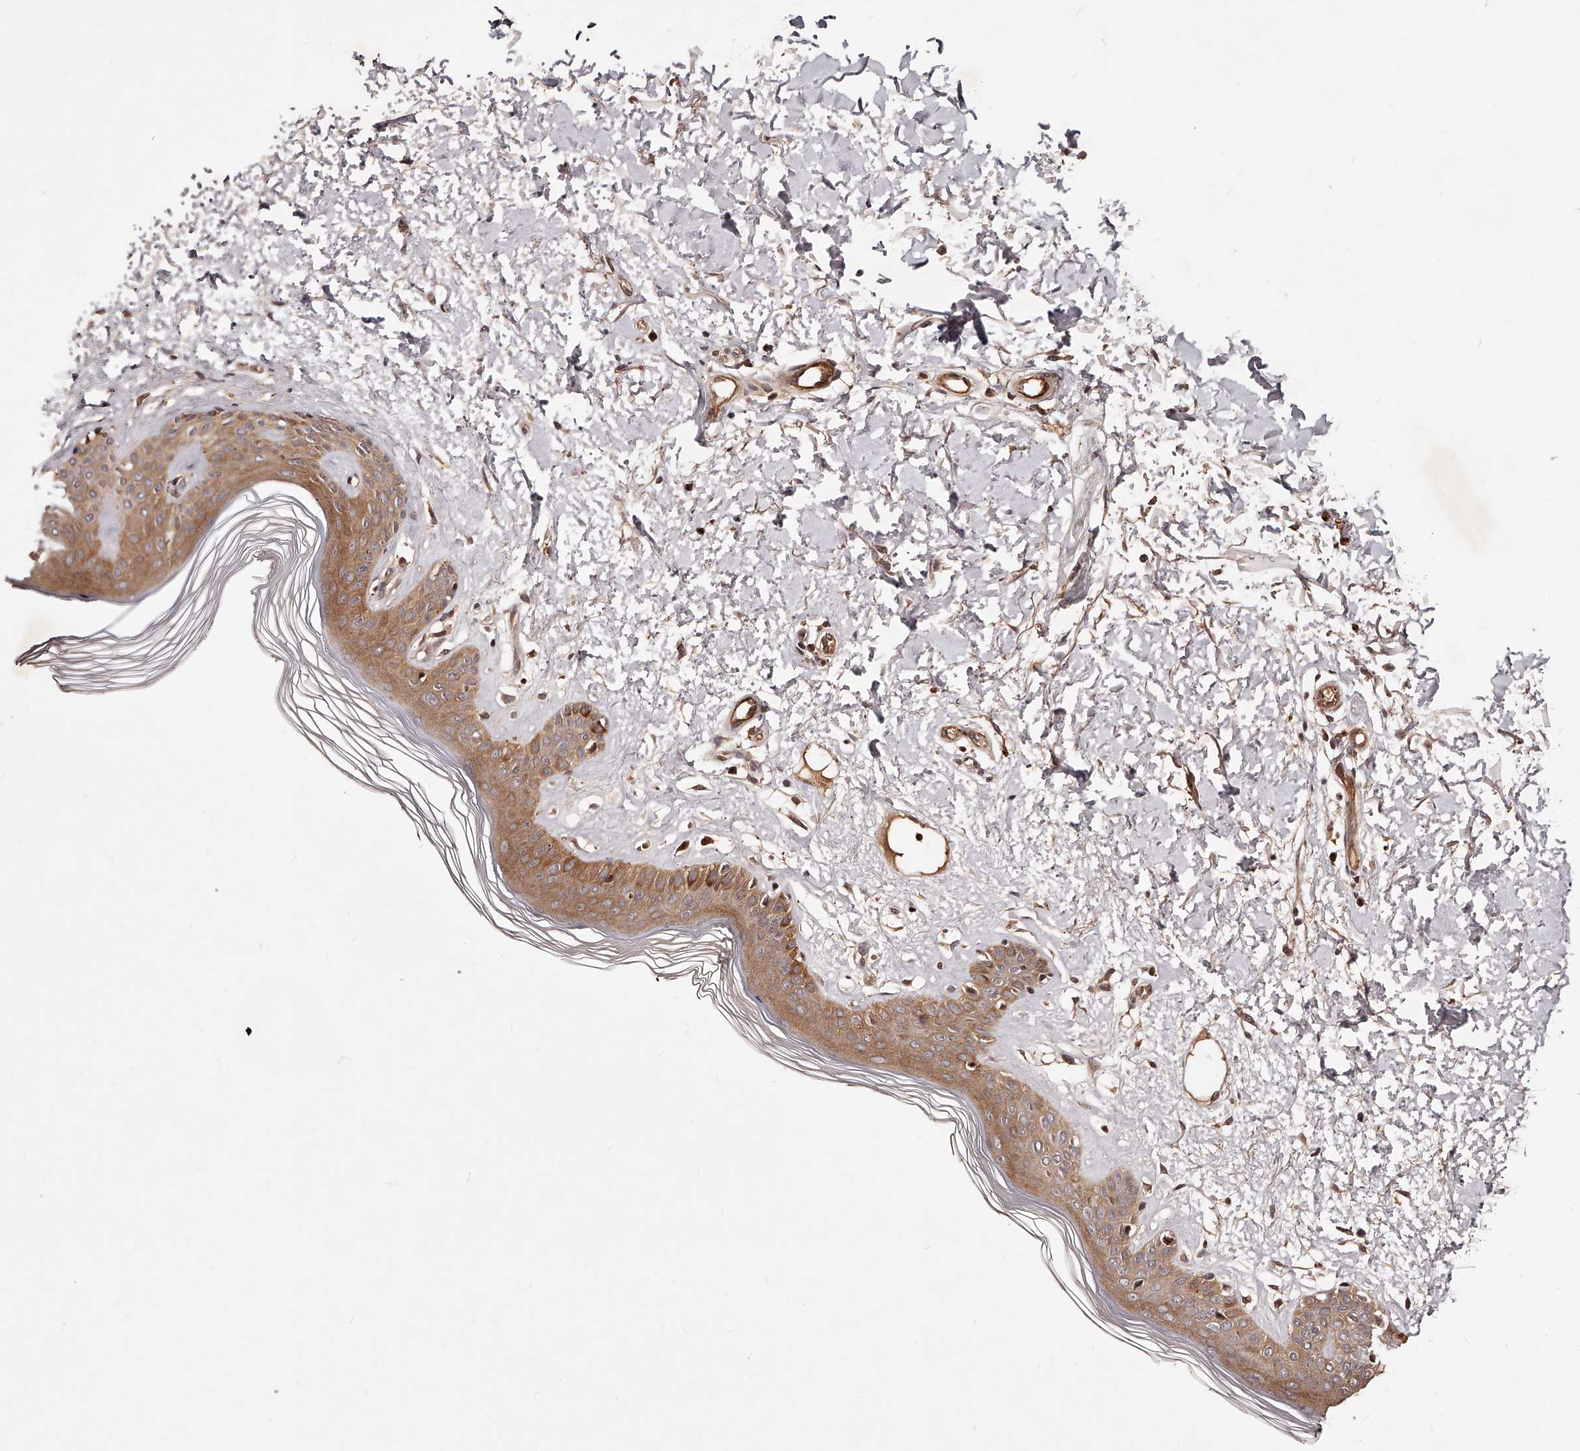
{"staining": {"intensity": "moderate", "quantity": ">75%", "location": "cytoplasmic/membranous,nuclear"}, "tissue": "skin", "cell_type": "Fibroblasts", "image_type": "normal", "snomed": [{"axis": "morphology", "description": "Normal tissue, NOS"}, {"axis": "topography", "description": "Skin"}], "caption": "Immunohistochemical staining of normal skin displays medium levels of moderate cytoplasmic/membranous,nuclear positivity in approximately >75% of fibroblasts.", "gene": "CUL7", "patient": {"sex": "female", "age": 64}}